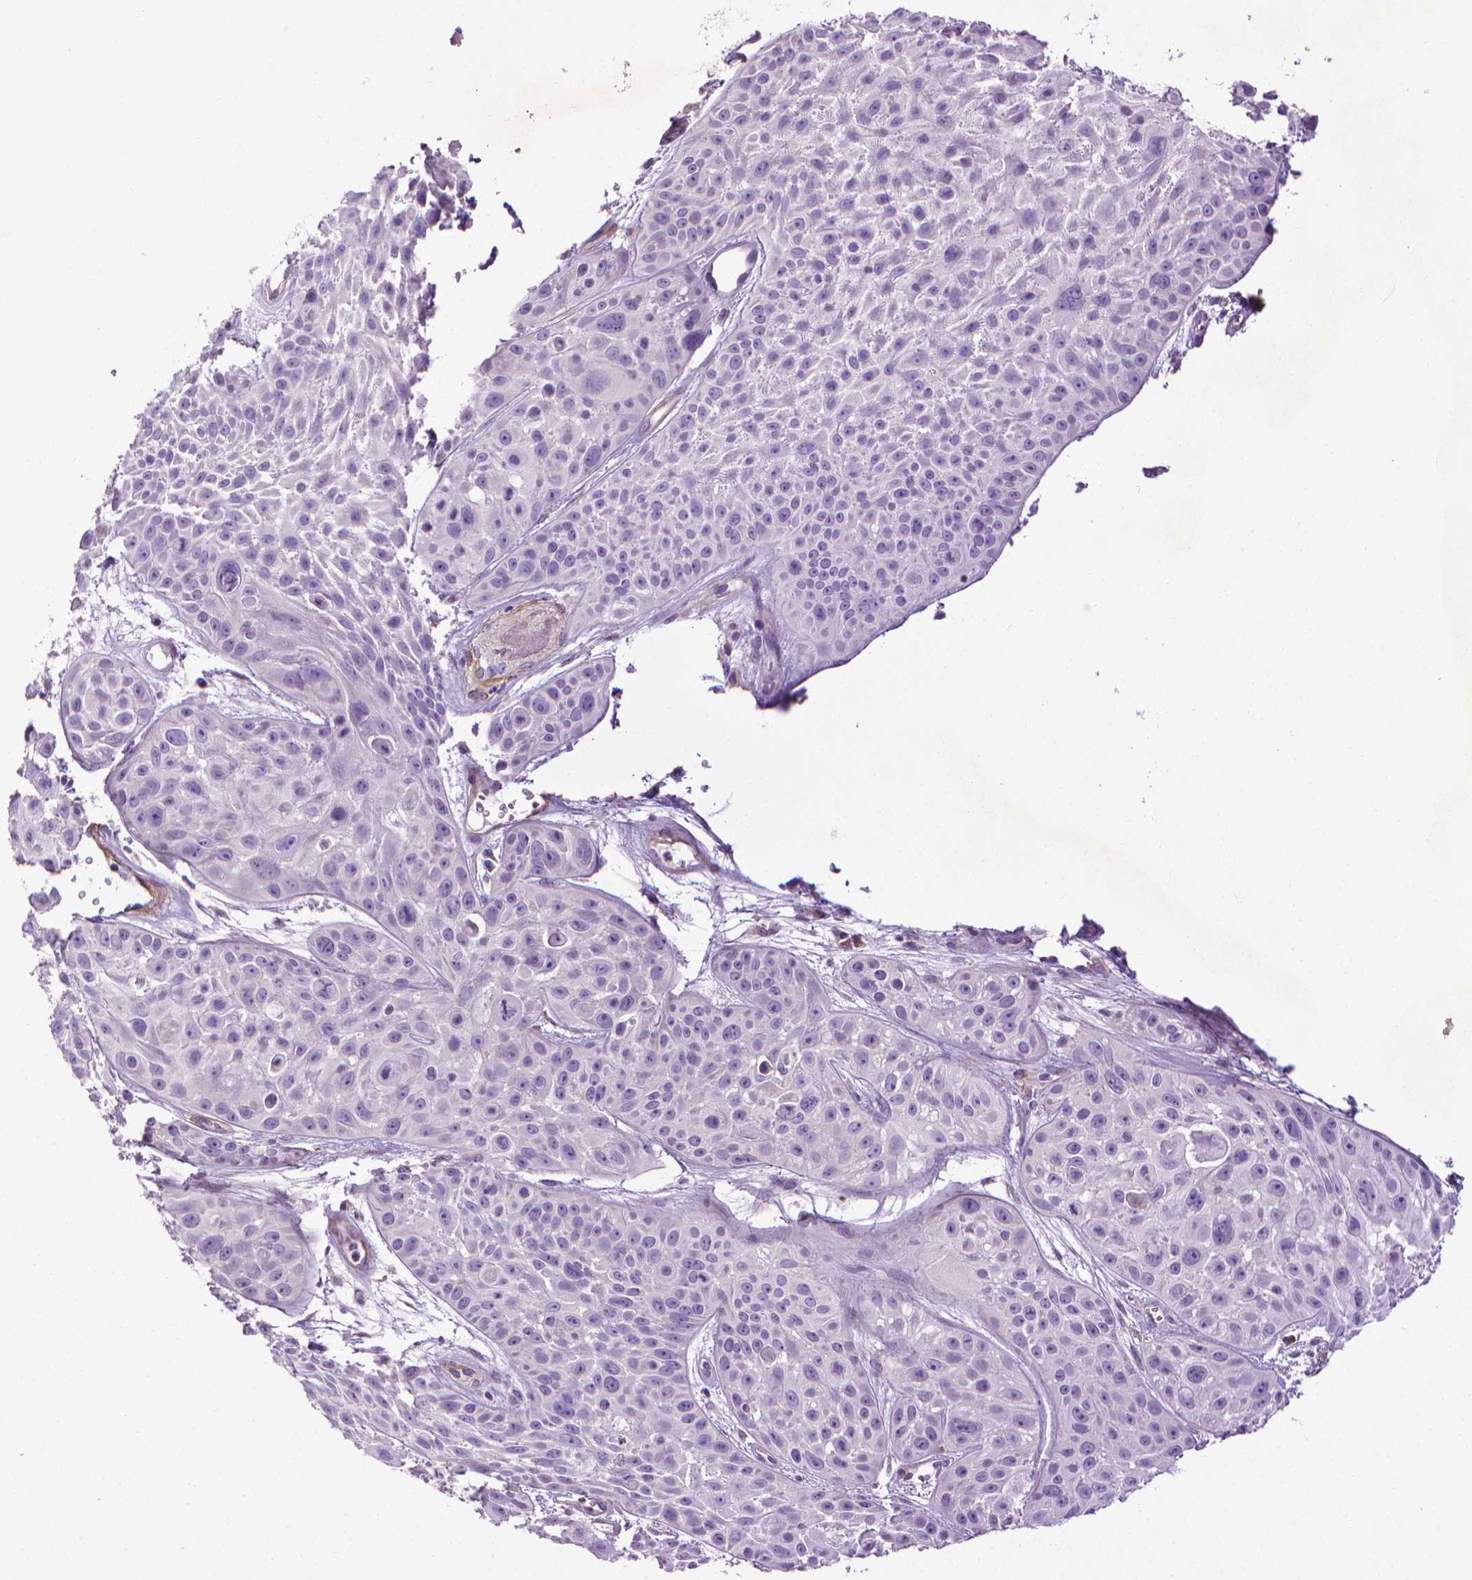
{"staining": {"intensity": "negative", "quantity": "none", "location": "none"}, "tissue": "skin cancer", "cell_type": "Tumor cells", "image_type": "cancer", "snomed": [{"axis": "morphology", "description": "Squamous cell carcinoma, NOS"}, {"axis": "topography", "description": "Skin"}, {"axis": "topography", "description": "Anal"}], "caption": "This histopathology image is of skin cancer stained with immunohistochemistry (IHC) to label a protein in brown with the nuclei are counter-stained blue. There is no expression in tumor cells. The staining was performed using DAB (3,3'-diaminobenzidine) to visualize the protein expression in brown, while the nuclei were stained in blue with hematoxylin (Magnification: 20x).", "gene": "AQP10", "patient": {"sex": "female", "age": 75}}